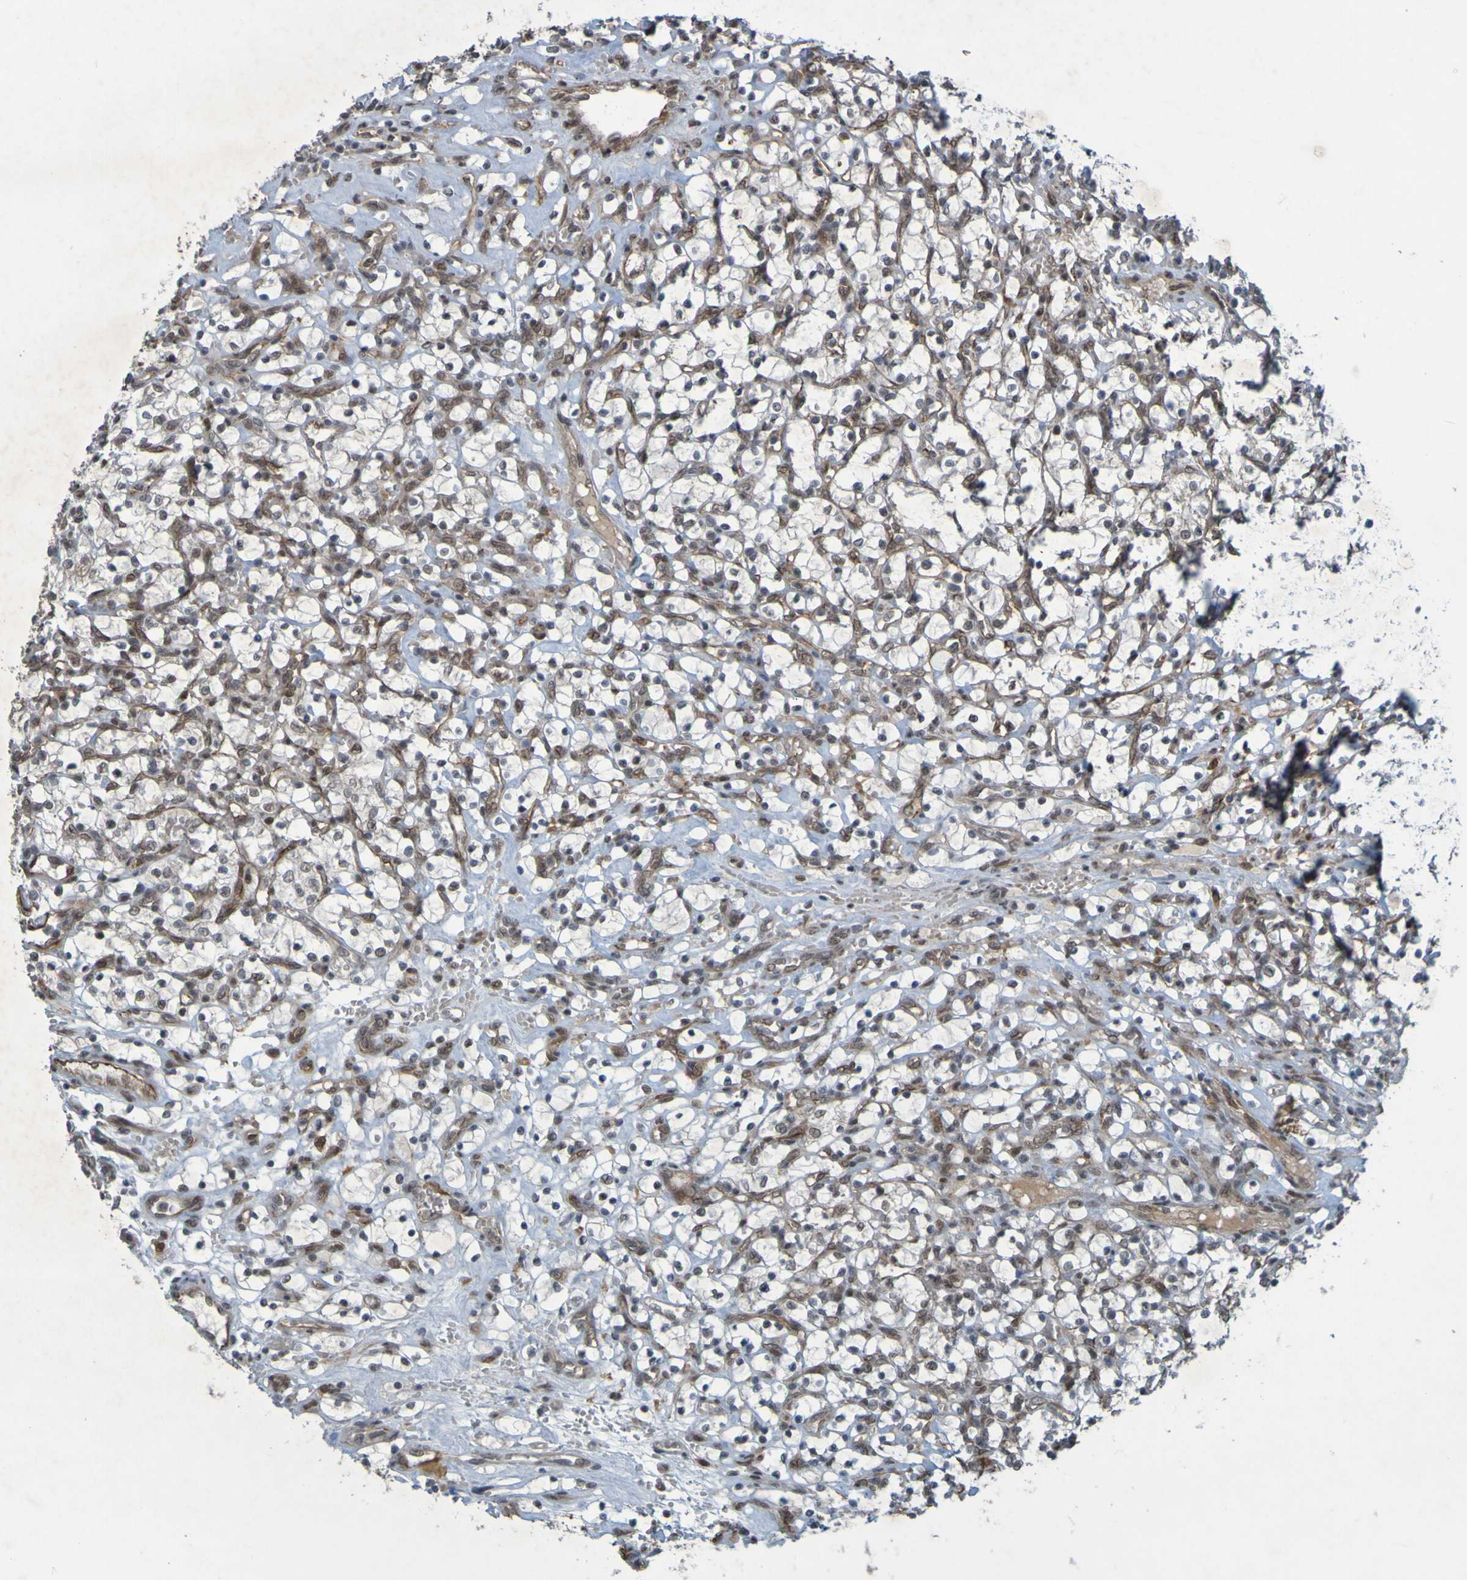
{"staining": {"intensity": "negative", "quantity": "none", "location": "none"}, "tissue": "renal cancer", "cell_type": "Tumor cells", "image_type": "cancer", "snomed": [{"axis": "morphology", "description": "Adenocarcinoma, NOS"}, {"axis": "topography", "description": "Kidney"}], "caption": "Immunohistochemistry (IHC) of human renal adenocarcinoma exhibits no staining in tumor cells.", "gene": "MCPH1", "patient": {"sex": "female", "age": 69}}